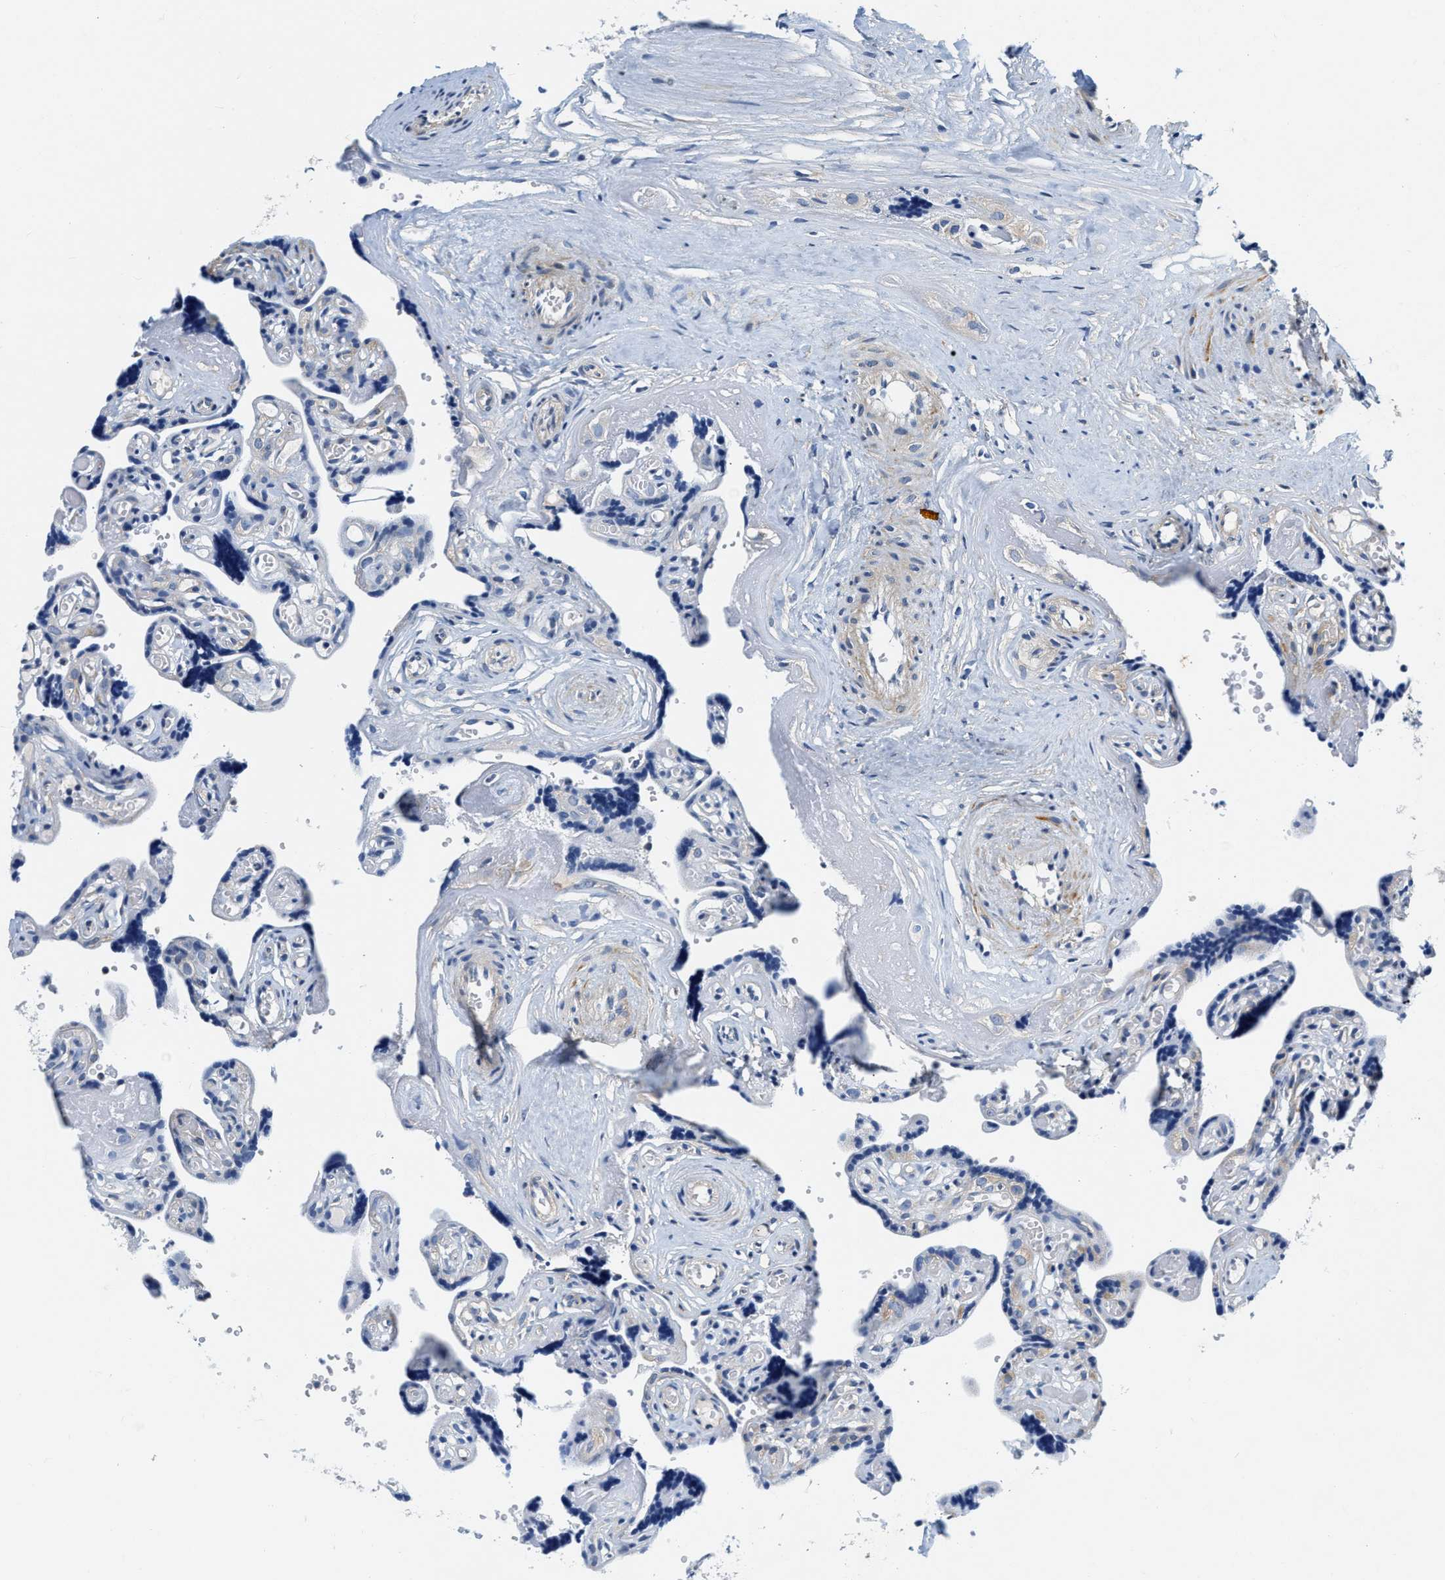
{"staining": {"intensity": "moderate", "quantity": "25%-75%", "location": "cytoplasmic/membranous"}, "tissue": "placenta", "cell_type": "Decidual cells", "image_type": "normal", "snomed": [{"axis": "morphology", "description": "Normal tissue, NOS"}, {"axis": "topography", "description": "Placenta"}], "caption": "A micrograph of placenta stained for a protein demonstrates moderate cytoplasmic/membranous brown staining in decidual cells.", "gene": "EIF2AK2", "patient": {"sex": "female", "age": 30}}